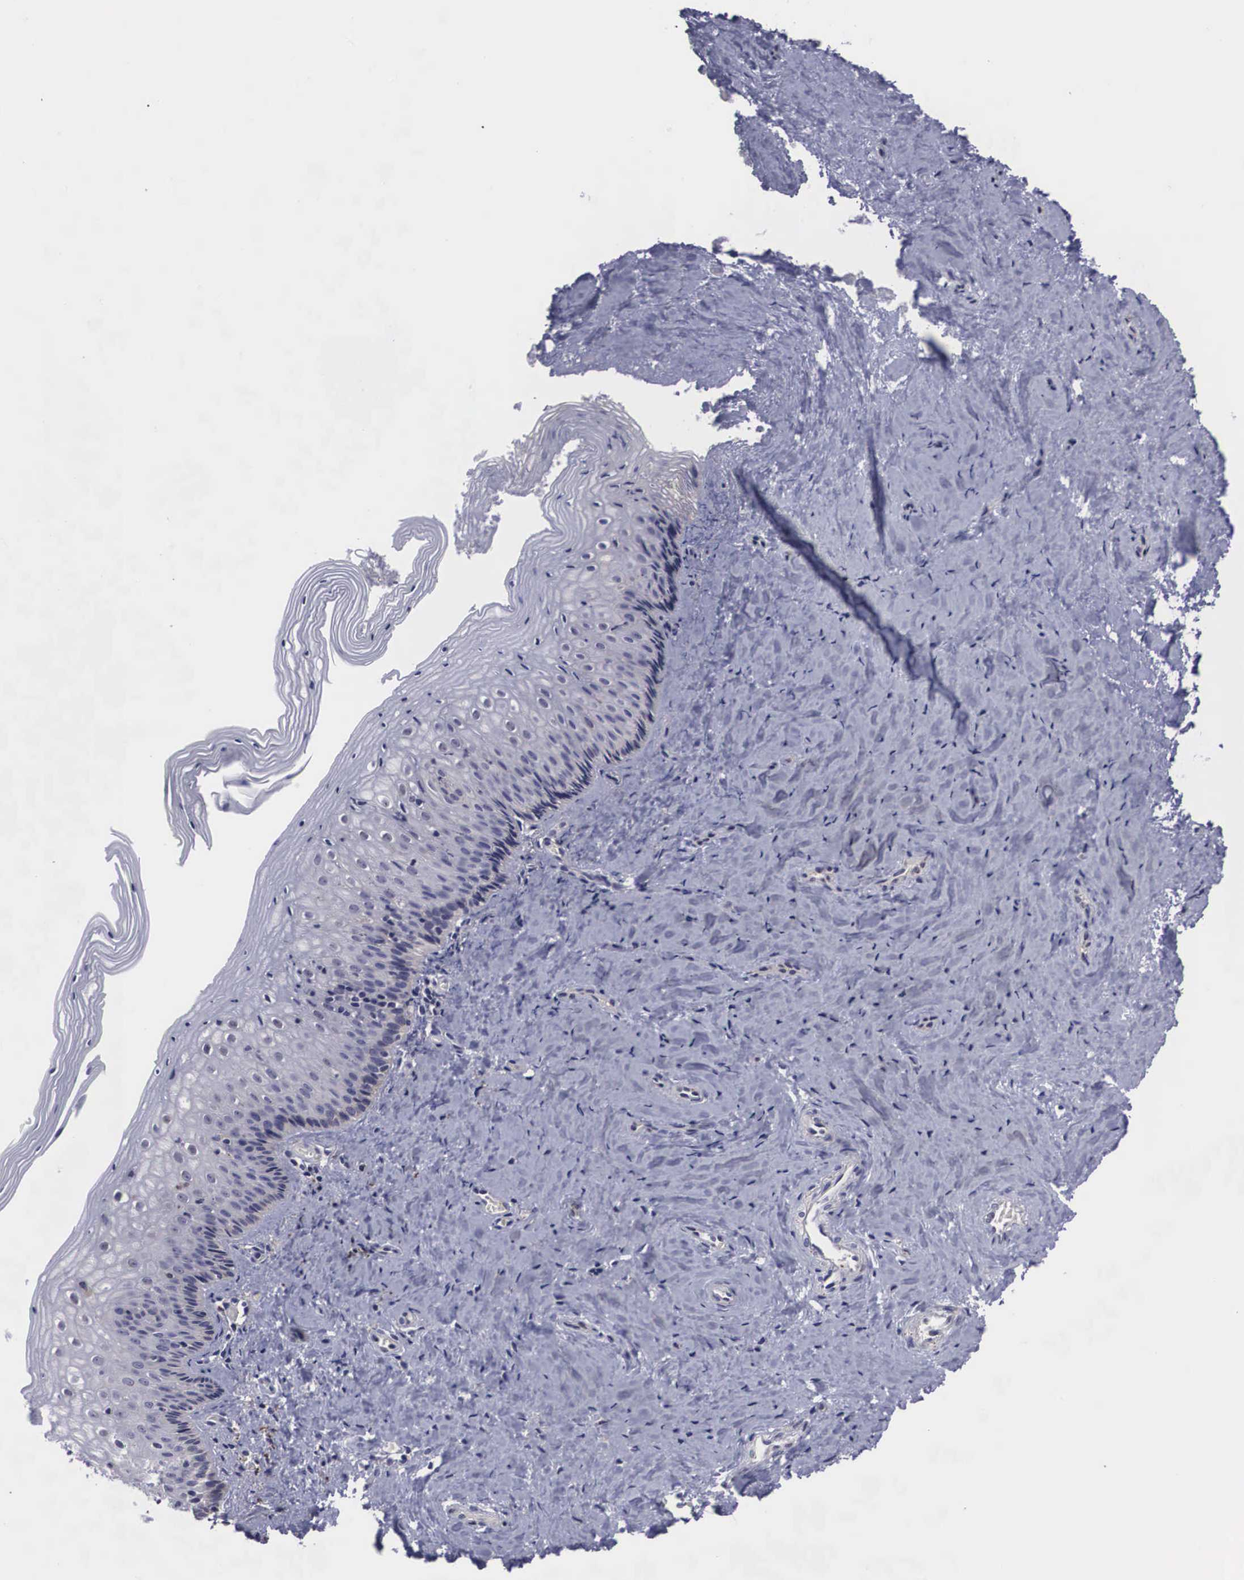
{"staining": {"intensity": "weak", "quantity": "<25%", "location": "cytoplasmic/membranous"}, "tissue": "vagina", "cell_type": "Squamous epithelial cells", "image_type": "normal", "snomed": [{"axis": "morphology", "description": "Normal tissue, NOS"}, {"axis": "topography", "description": "Vagina"}], "caption": "Immunohistochemistry photomicrograph of benign vagina: human vagina stained with DAB demonstrates no significant protein staining in squamous epithelial cells. (Brightfield microscopy of DAB (3,3'-diaminobenzidine) IHC at high magnification).", "gene": "CRELD2", "patient": {"sex": "female", "age": 46}}